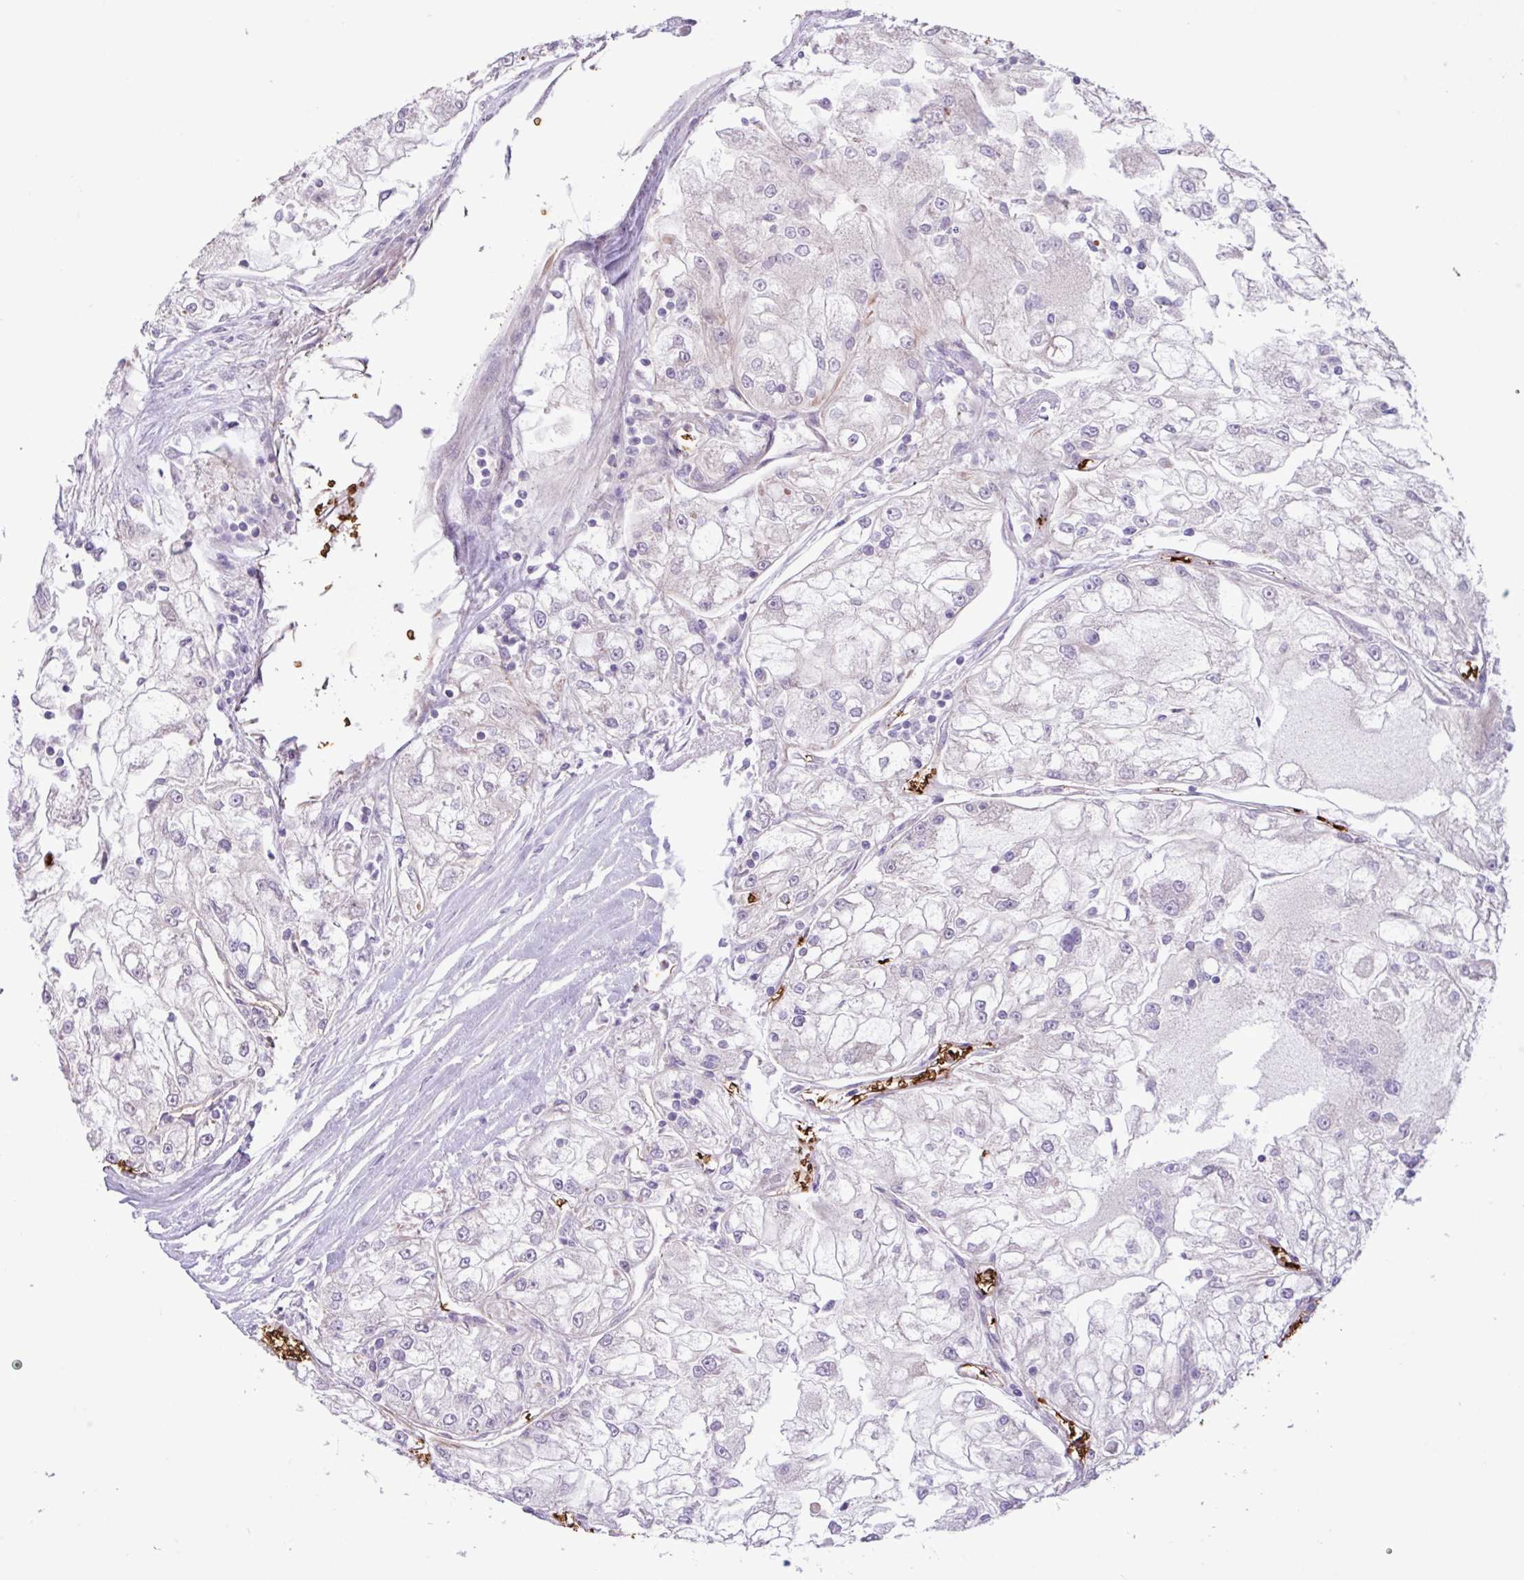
{"staining": {"intensity": "negative", "quantity": "none", "location": "none"}, "tissue": "renal cancer", "cell_type": "Tumor cells", "image_type": "cancer", "snomed": [{"axis": "morphology", "description": "Adenocarcinoma, NOS"}, {"axis": "topography", "description": "Kidney"}], "caption": "Photomicrograph shows no protein staining in tumor cells of renal cancer tissue. (DAB IHC, high magnification).", "gene": "RAD21L1", "patient": {"sex": "female", "age": 72}}